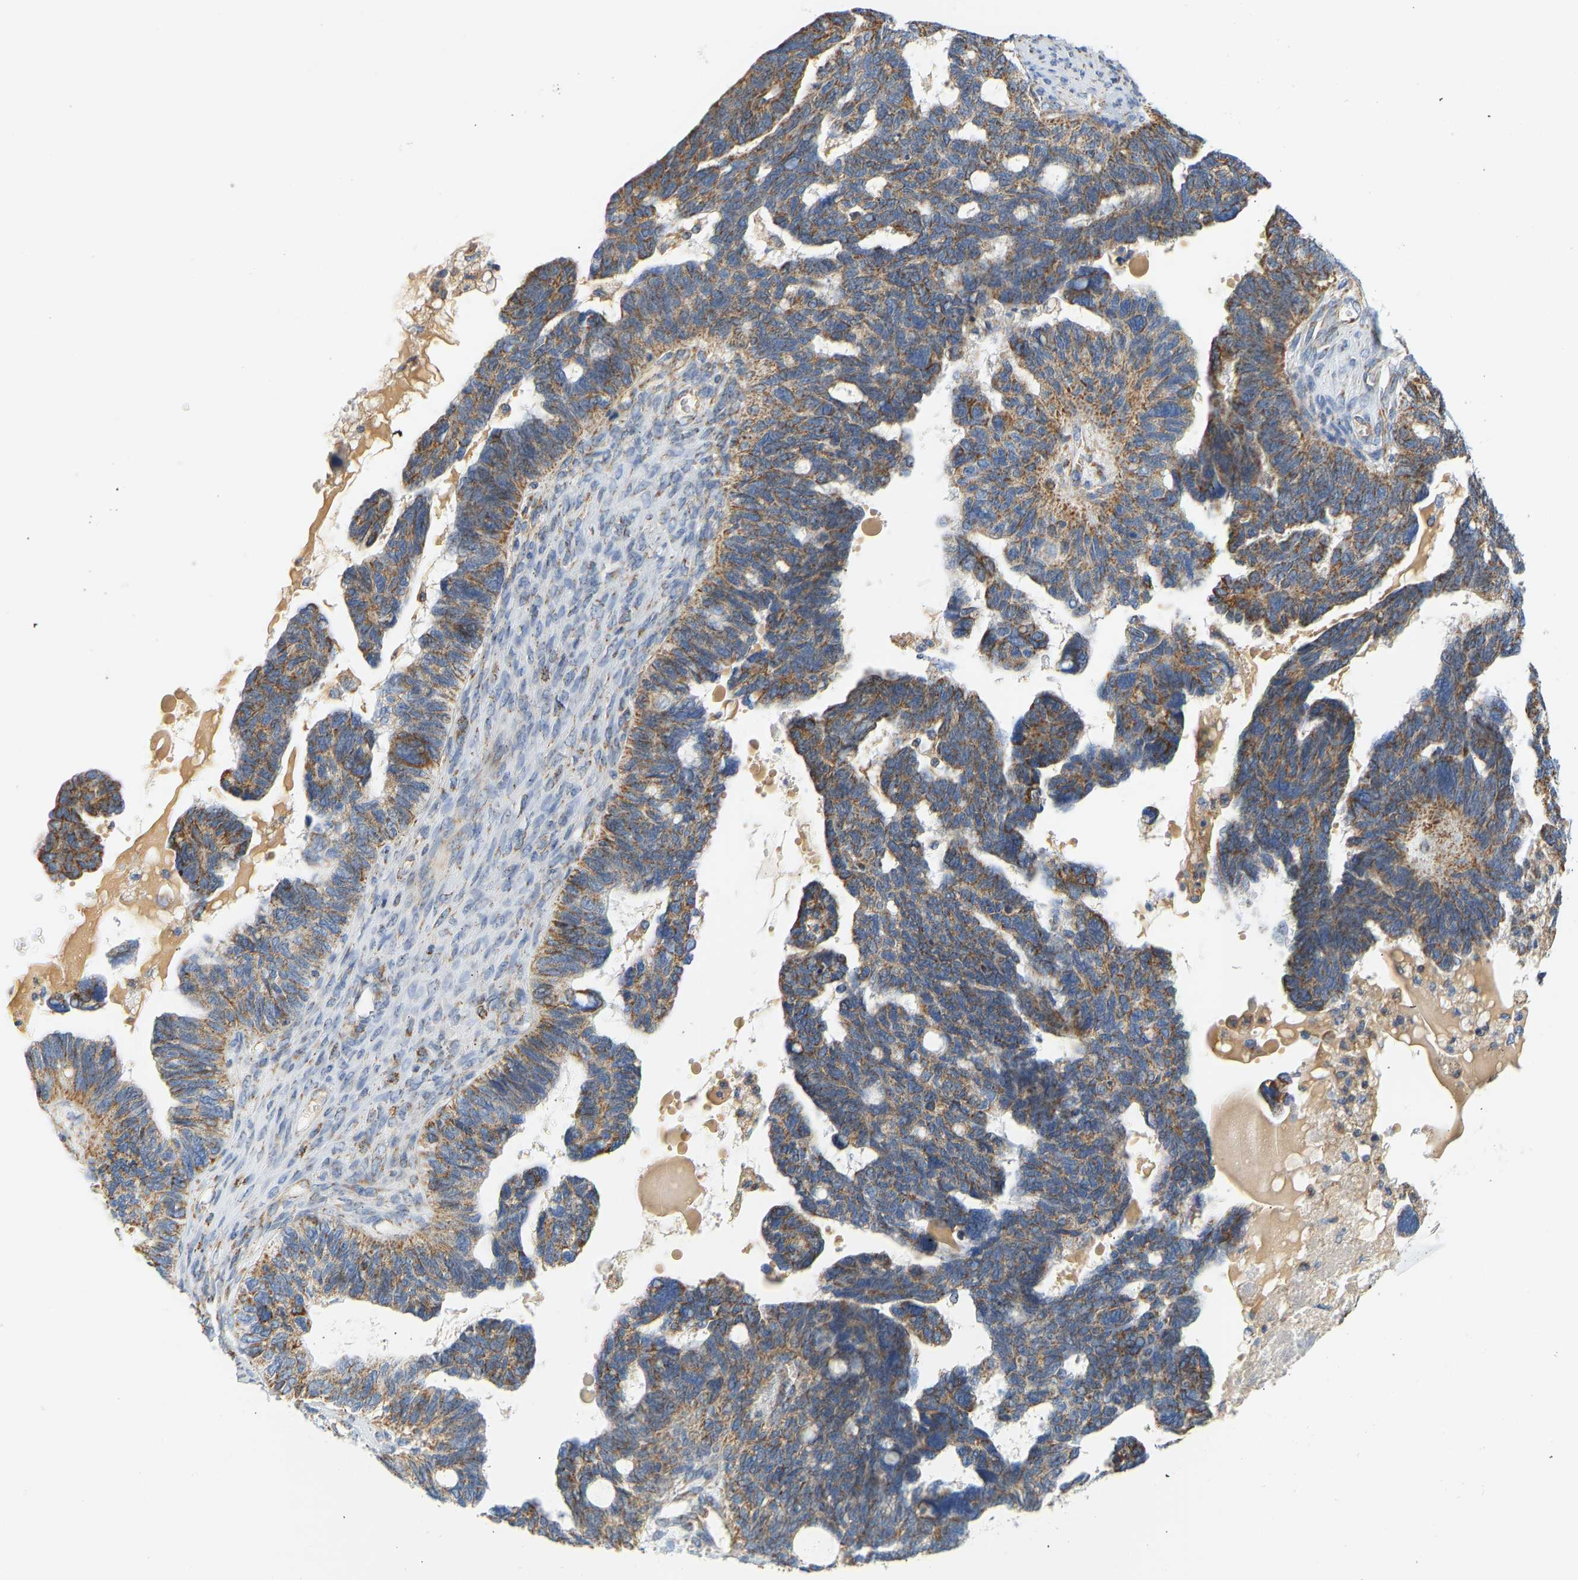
{"staining": {"intensity": "moderate", "quantity": ">75%", "location": "cytoplasmic/membranous"}, "tissue": "ovarian cancer", "cell_type": "Tumor cells", "image_type": "cancer", "snomed": [{"axis": "morphology", "description": "Cystadenocarcinoma, serous, NOS"}, {"axis": "topography", "description": "Ovary"}], "caption": "Ovarian cancer stained with a protein marker reveals moderate staining in tumor cells.", "gene": "GRPEL2", "patient": {"sex": "female", "age": 79}}